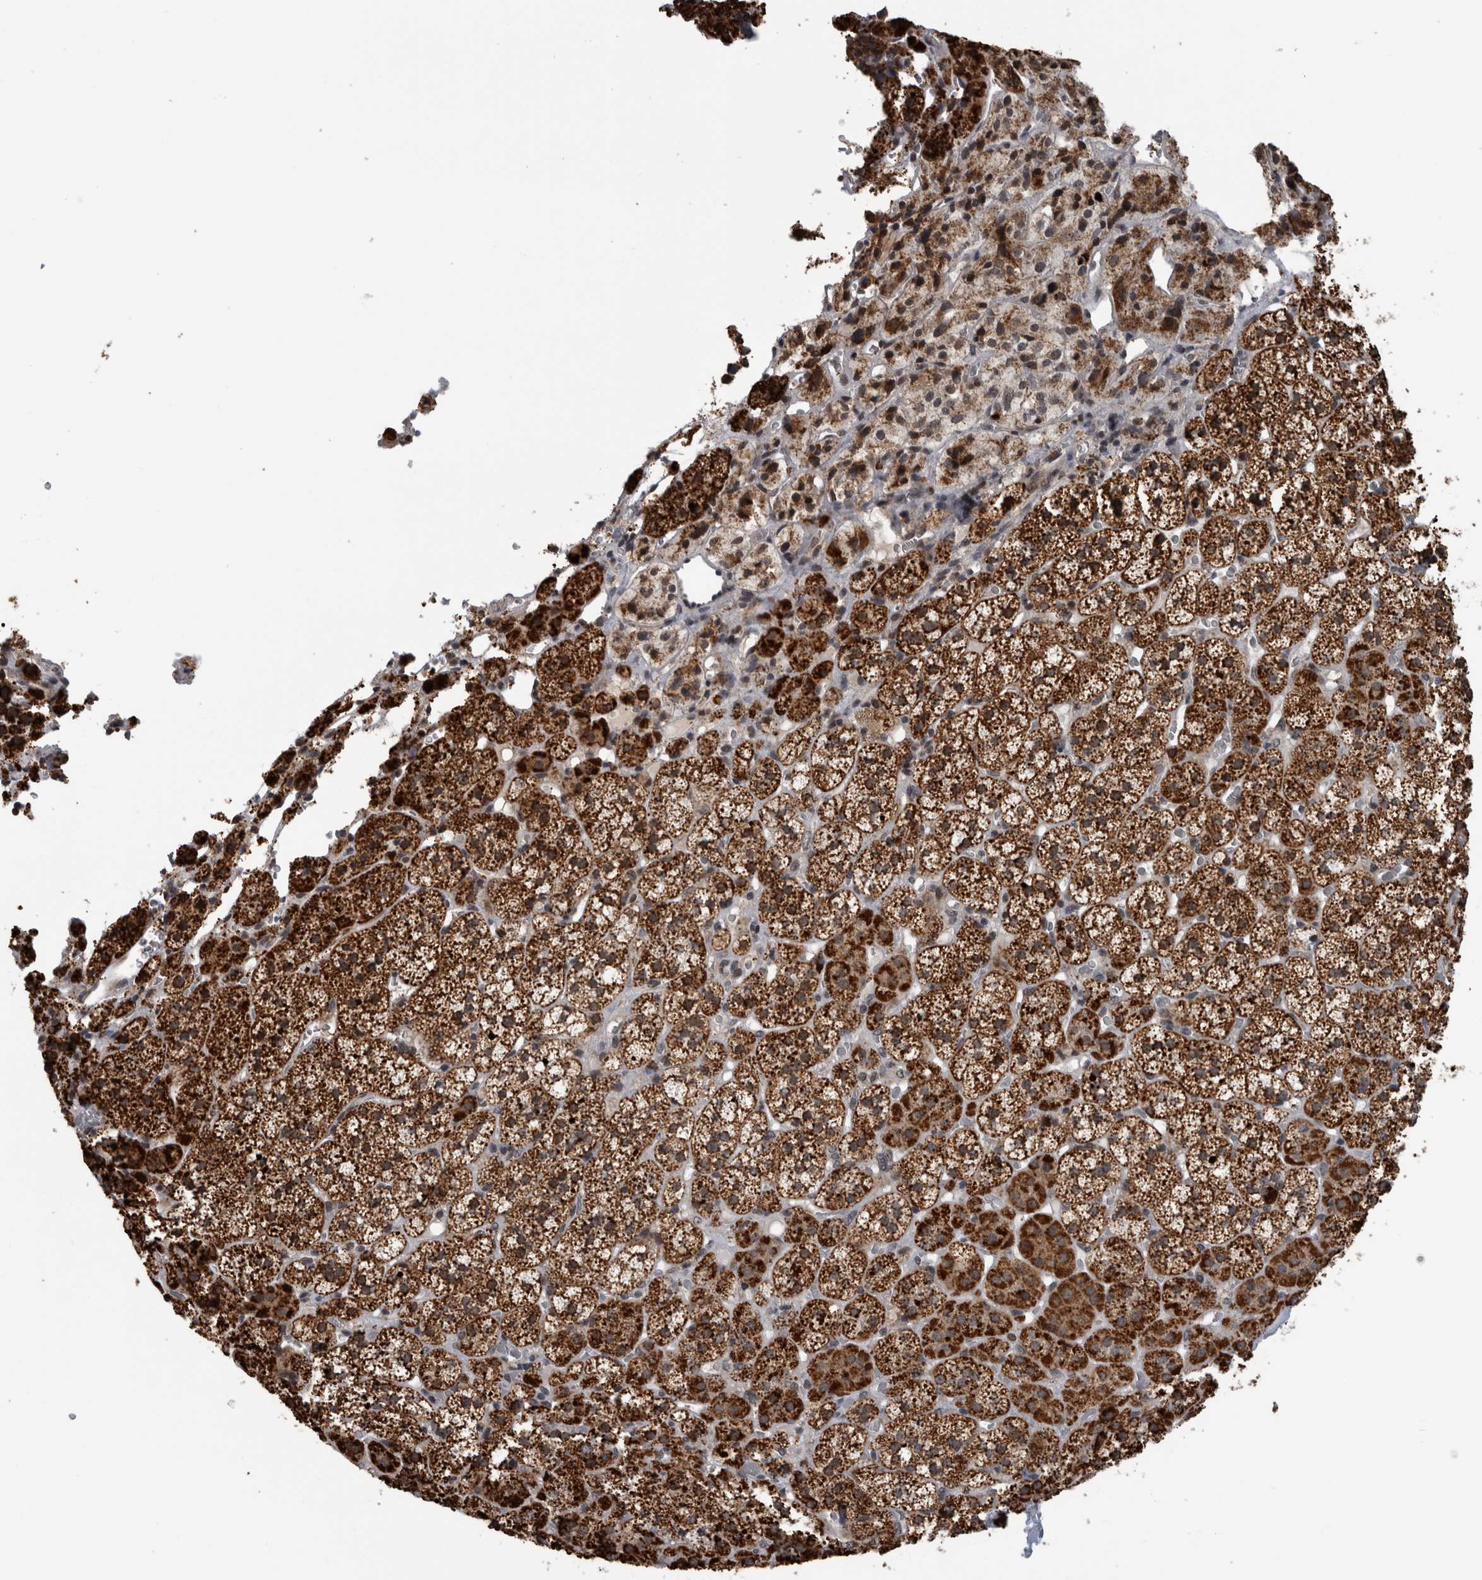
{"staining": {"intensity": "strong", "quantity": ">75%", "location": "cytoplasmic/membranous"}, "tissue": "adrenal gland", "cell_type": "Glandular cells", "image_type": "normal", "snomed": [{"axis": "morphology", "description": "Normal tissue, NOS"}, {"axis": "topography", "description": "Adrenal gland"}], "caption": "Immunohistochemistry (DAB (3,3'-diaminobenzidine)) staining of unremarkable adrenal gland reveals strong cytoplasmic/membranous protein expression in about >75% of glandular cells.", "gene": "OR2K2", "patient": {"sex": "female", "age": 44}}